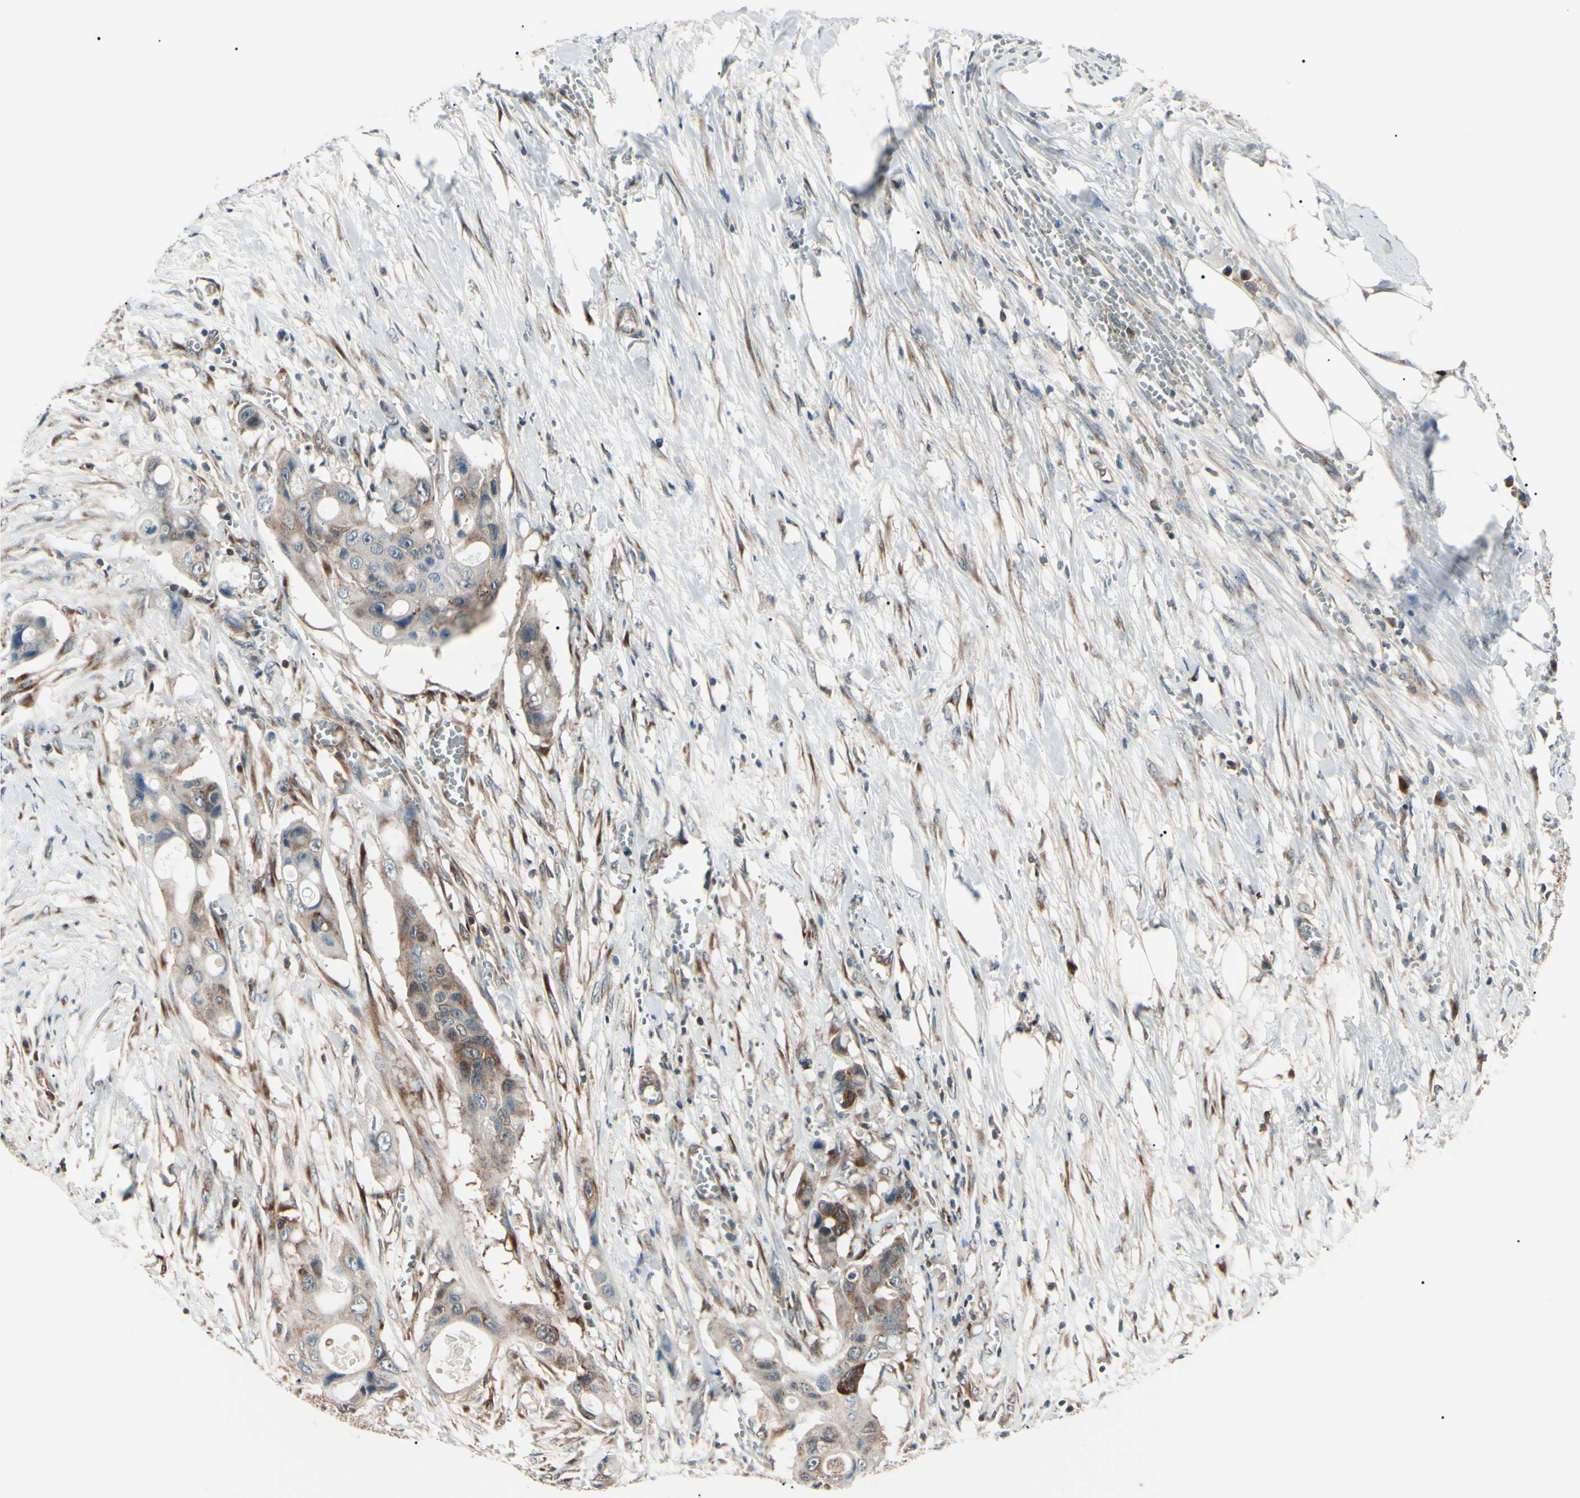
{"staining": {"intensity": "strong", "quantity": "25%-75%", "location": "cytoplasmic/membranous"}, "tissue": "colorectal cancer", "cell_type": "Tumor cells", "image_type": "cancer", "snomed": [{"axis": "morphology", "description": "Adenocarcinoma, NOS"}, {"axis": "topography", "description": "Colon"}], "caption": "Immunohistochemical staining of human colorectal cancer (adenocarcinoma) displays strong cytoplasmic/membranous protein positivity in about 25%-75% of tumor cells.", "gene": "MAPRE1", "patient": {"sex": "female", "age": 57}}